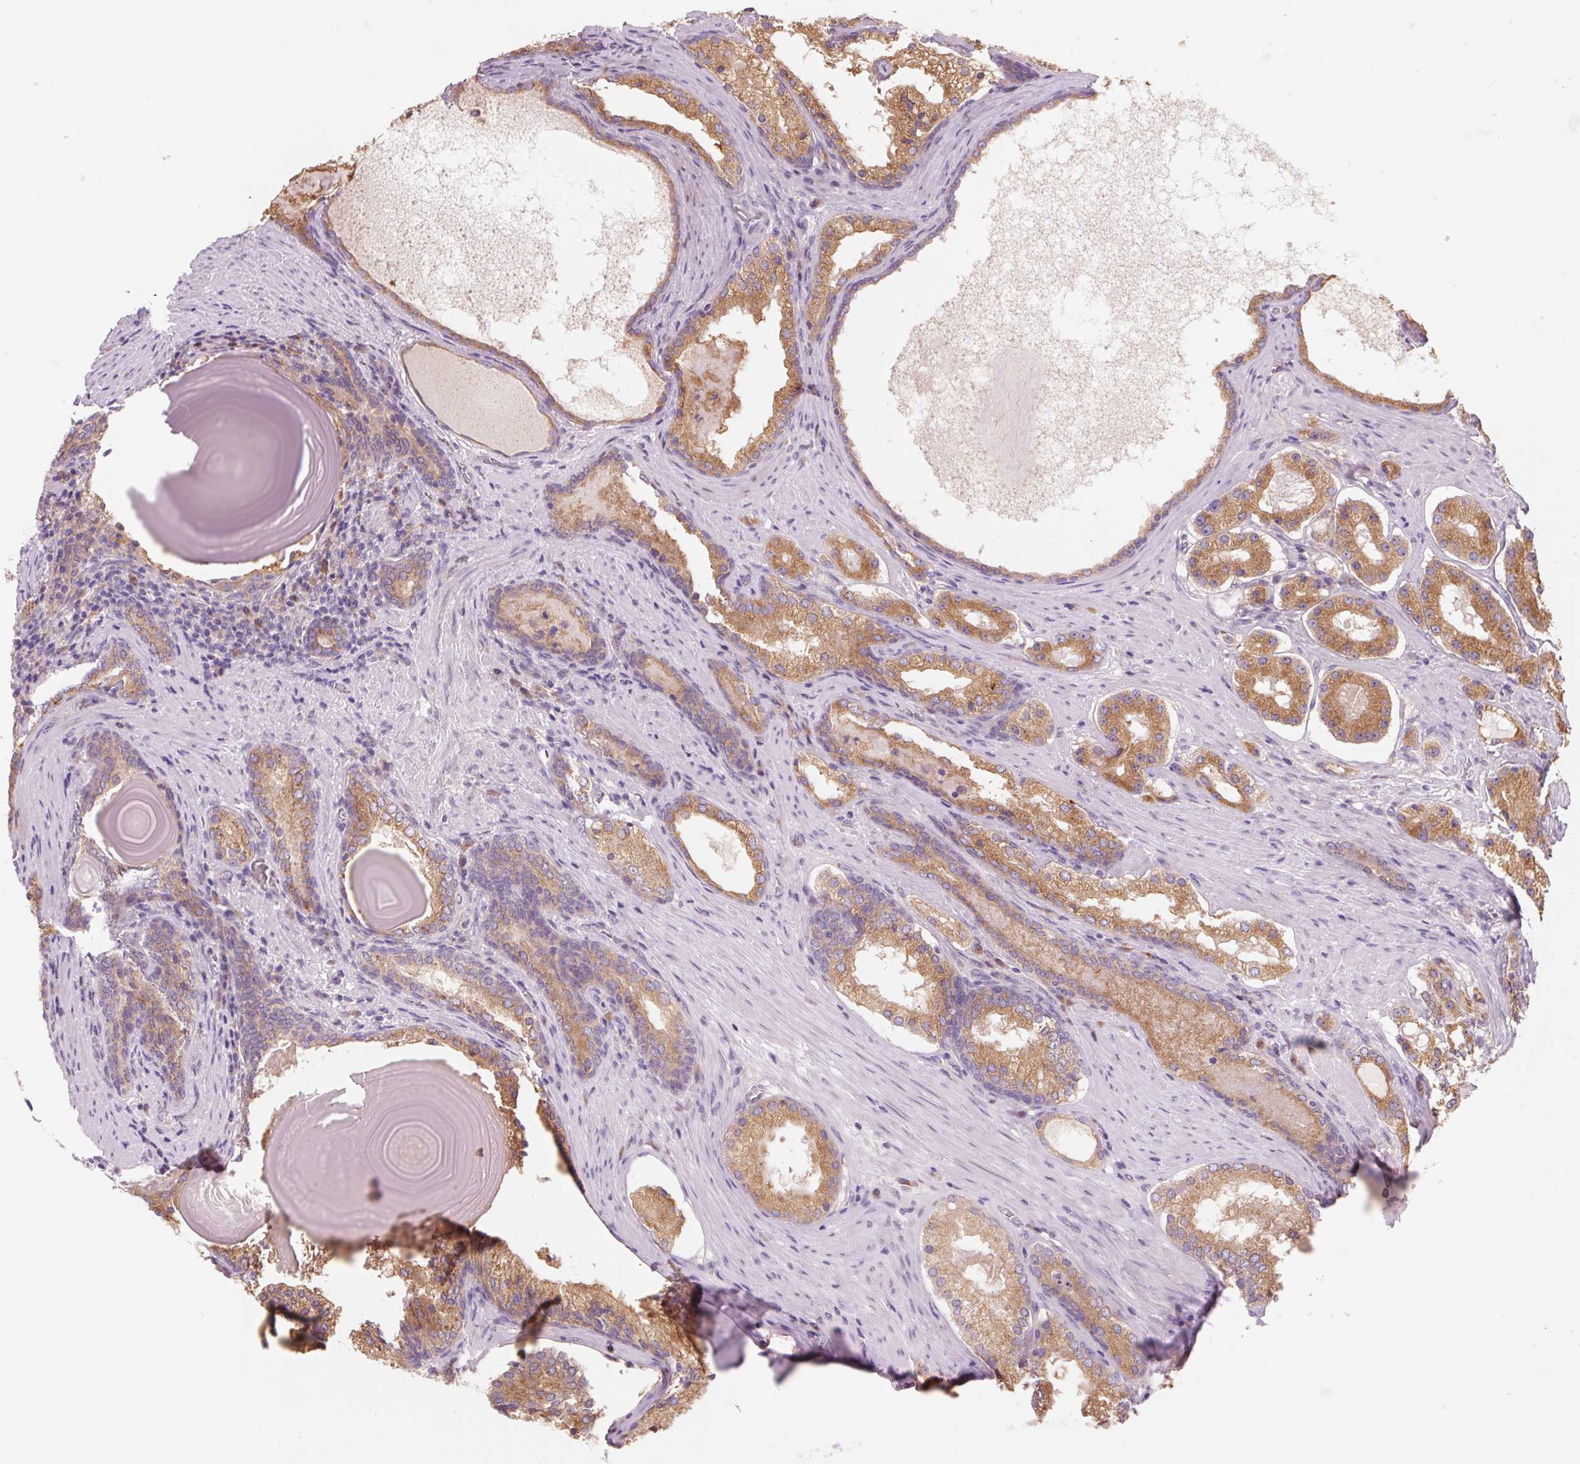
{"staining": {"intensity": "moderate", "quantity": ">75%", "location": "cytoplasmic/membranous"}, "tissue": "prostate cancer", "cell_type": "Tumor cells", "image_type": "cancer", "snomed": [{"axis": "morphology", "description": "Adenocarcinoma, Low grade"}, {"axis": "topography", "description": "Prostate"}], "caption": "Protein staining of low-grade adenocarcinoma (prostate) tissue exhibits moderate cytoplasmic/membranous positivity in approximately >75% of tumor cells.", "gene": "RAB1A", "patient": {"sex": "male", "age": 57}}